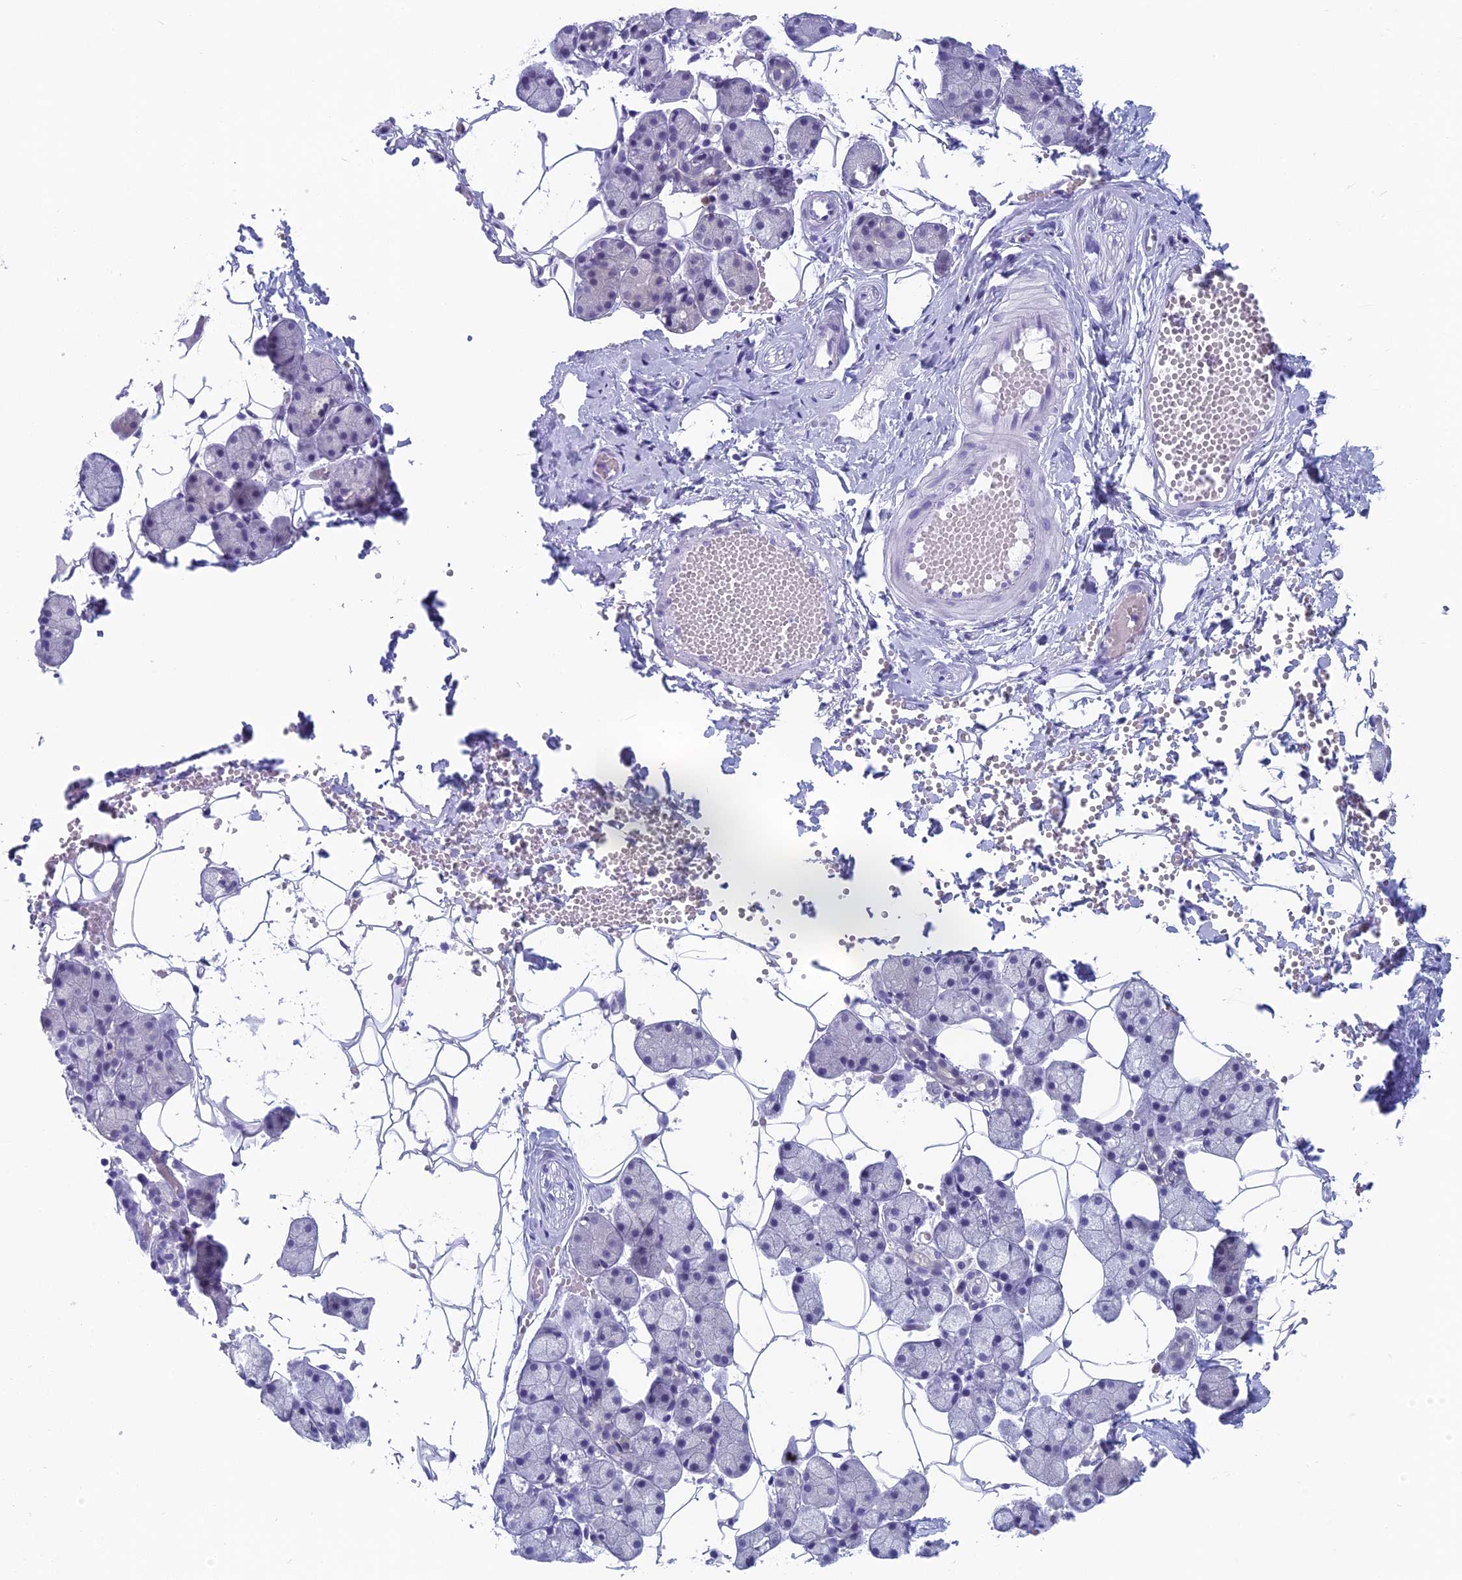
{"staining": {"intensity": "negative", "quantity": "none", "location": "none"}, "tissue": "salivary gland", "cell_type": "Glandular cells", "image_type": "normal", "snomed": [{"axis": "morphology", "description": "Normal tissue, NOS"}, {"axis": "topography", "description": "Salivary gland"}], "caption": "Immunohistochemistry micrograph of unremarkable salivary gland stained for a protein (brown), which displays no expression in glandular cells. The staining was performed using DAB (3,3'-diaminobenzidine) to visualize the protein expression in brown, while the nuclei were stained in blue with hematoxylin (Magnification: 20x).", "gene": "MRI1", "patient": {"sex": "female", "age": 33}}